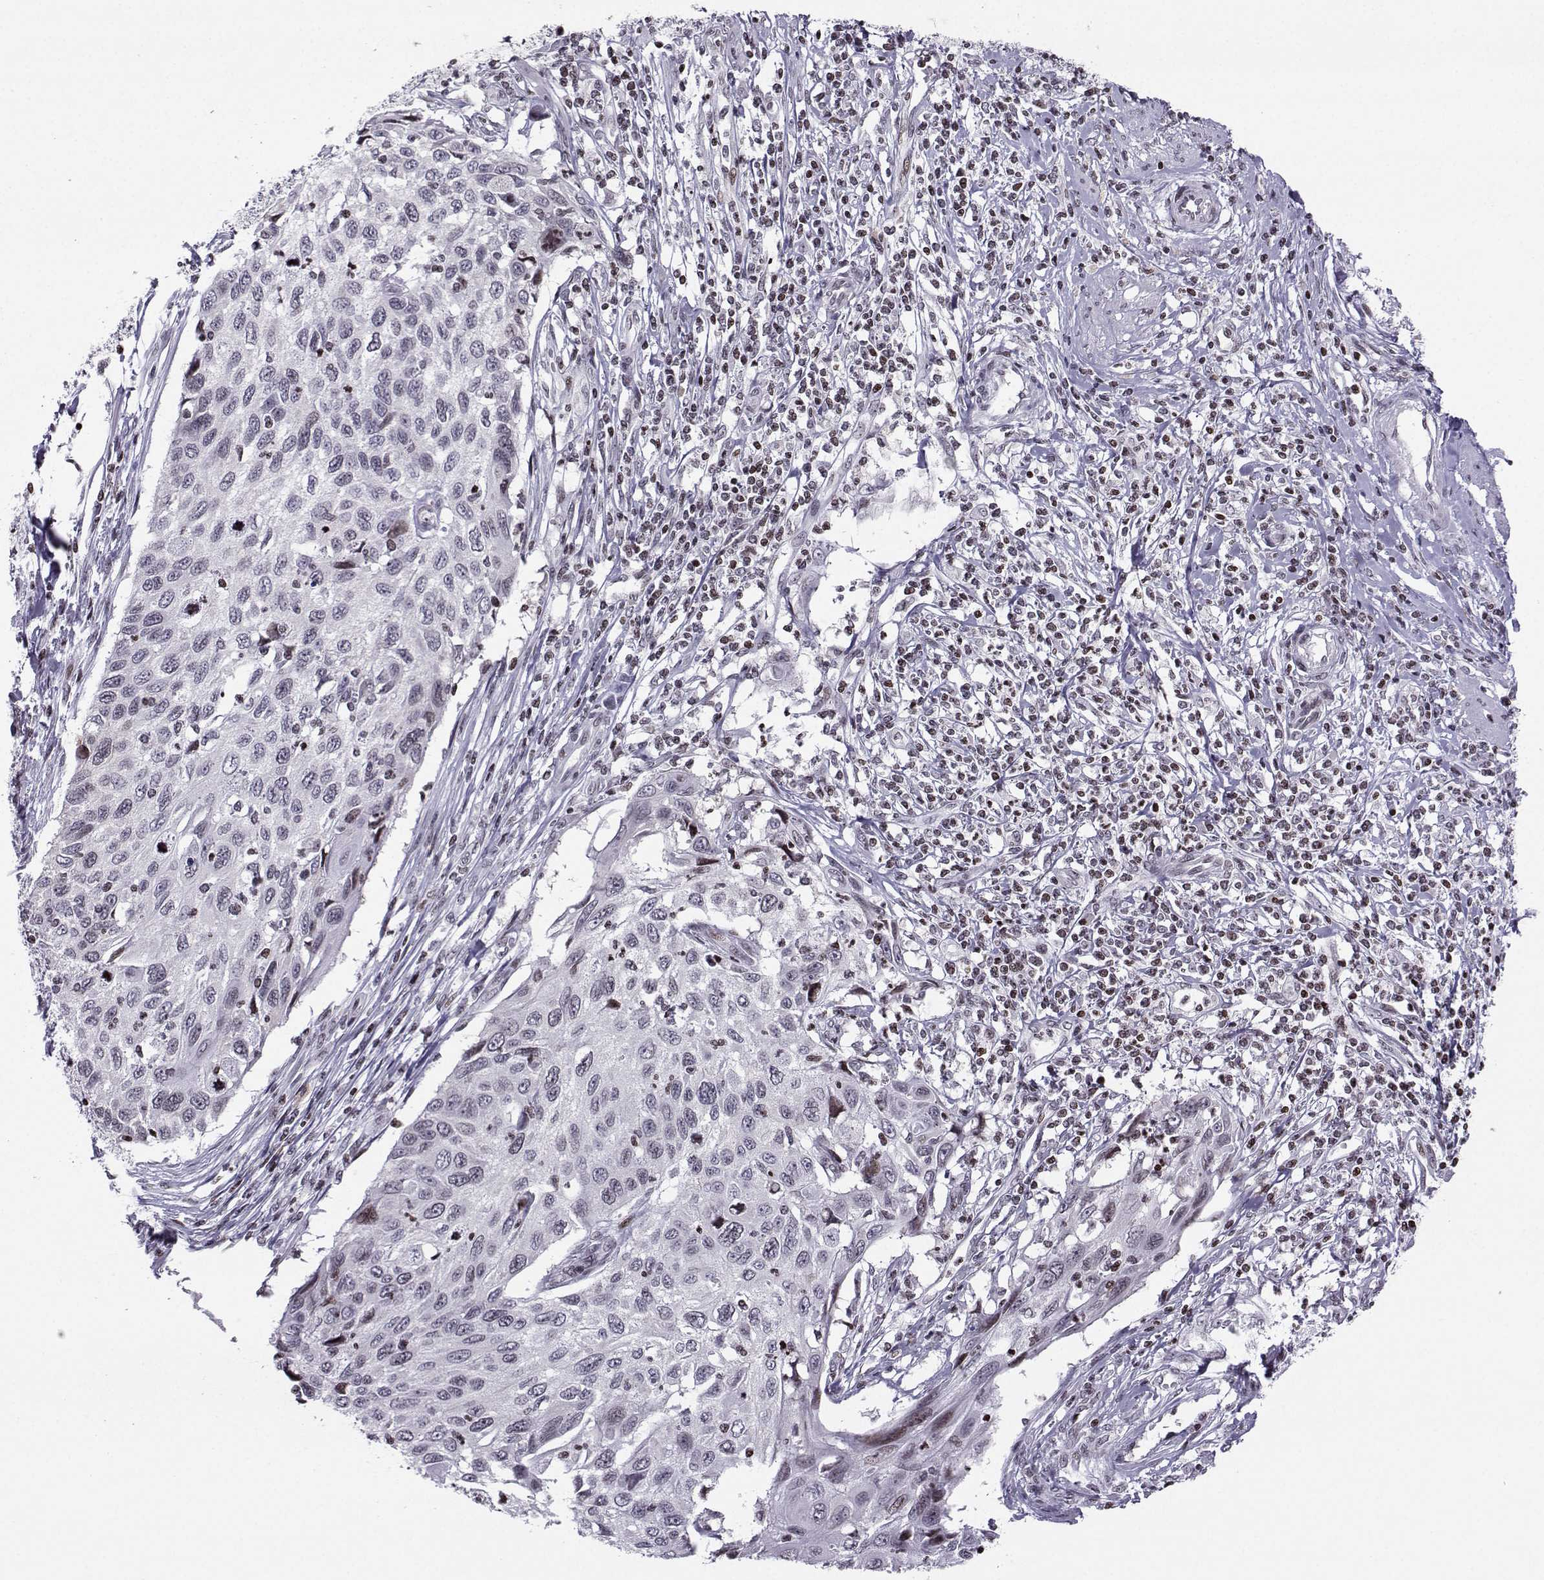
{"staining": {"intensity": "negative", "quantity": "none", "location": "none"}, "tissue": "cervical cancer", "cell_type": "Tumor cells", "image_type": "cancer", "snomed": [{"axis": "morphology", "description": "Squamous cell carcinoma, NOS"}, {"axis": "topography", "description": "Cervix"}], "caption": "Cervical cancer was stained to show a protein in brown. There is no significant staining in tumor cells.", "gene": "ZNF19", "patient": {"sex": "female", "age": 70}}